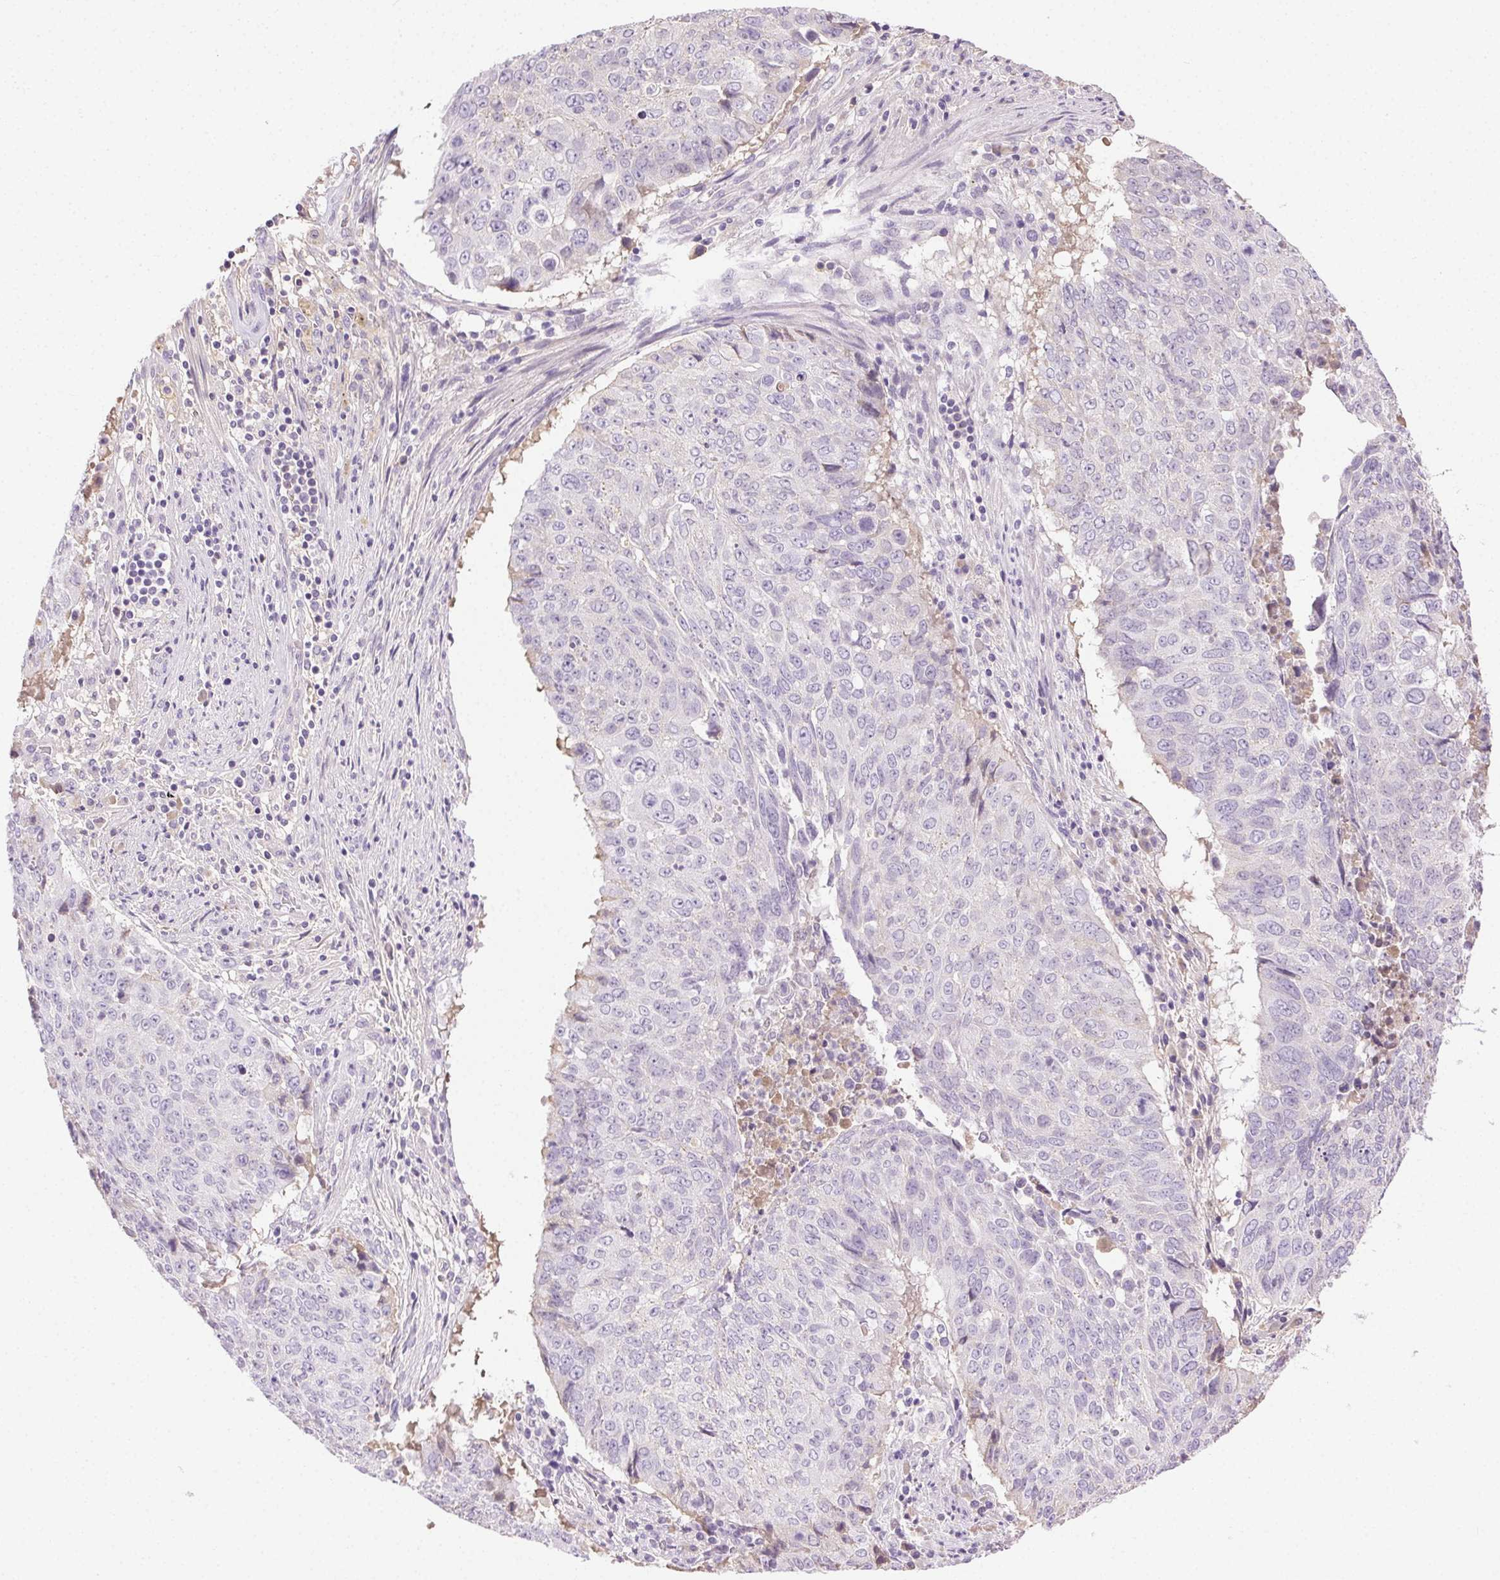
{"staining": {"intensity": "negative", "quantity": "none", "location": "none"}, "tissue": "lung cancer", "cell_type": "Tumor cells", "image_type": "cancer", "snomed": [{"axis": "morphology", "description": "Normal tissue, NOS"}, {"axis": "morphology", "description": "Squamous cell carcinoma, NOS"}, {"axis": "topography", "description": "Bronchus"}, {"axis": "topography", "description": "Lung"}], "caption": "The immunohistochemistry image has no significant positivity in tumor cells of squamous cell carcinoma (lung) tissue.", "gene": "BPIFB2", "patient": {"sex": "male", "age": 64}}